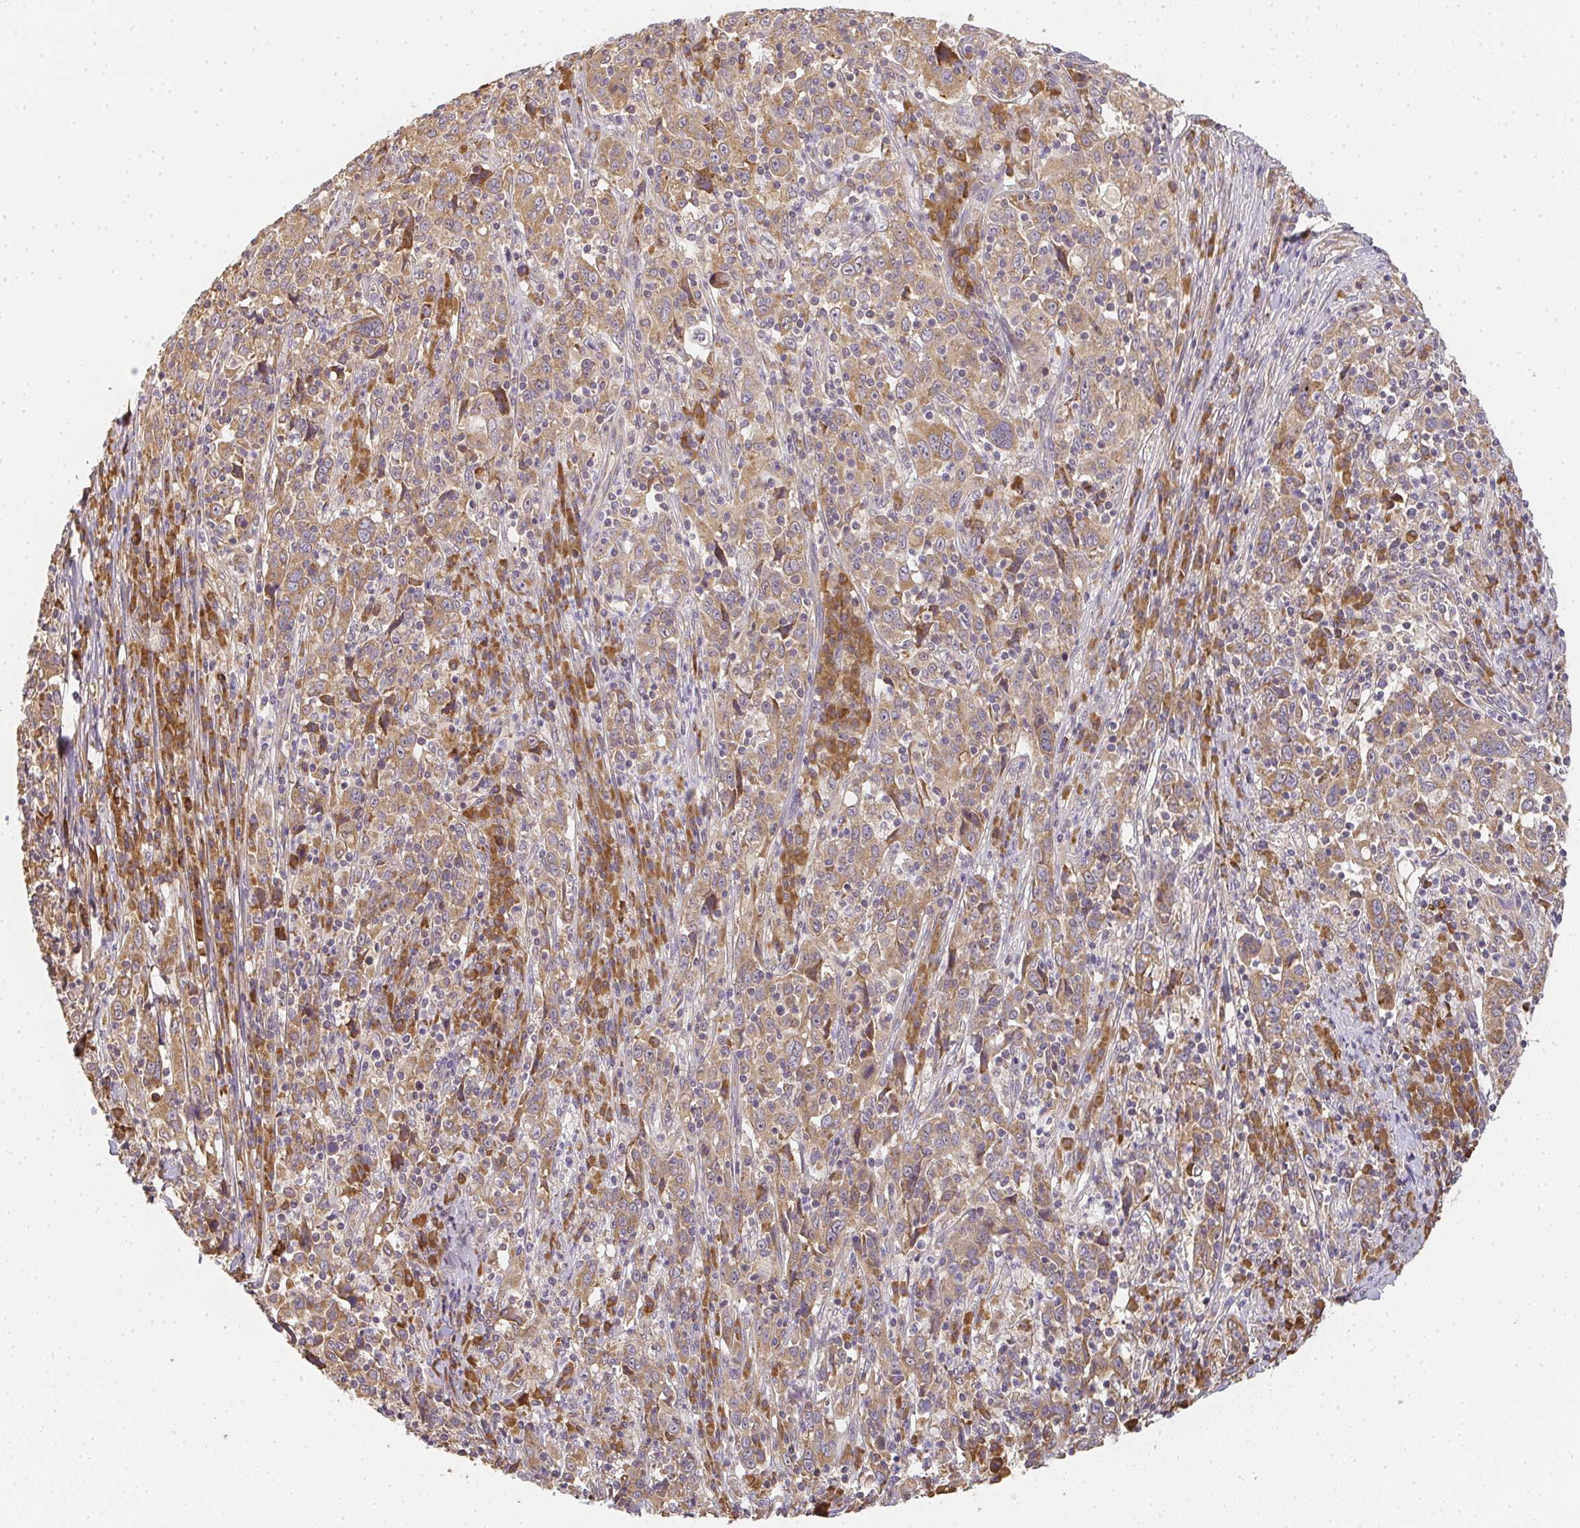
{"staining": {"intensity": "moderate", "quantity": ">75%", "location": "cytoplasmic/membranous"}, "tissue": "cervical cancer", "cell_type": "Tumor cells", "image_type": "cancer", "snomed": [{"axis": "morphology", "description": "Squamous cell carcinoma, NOS"}, {"axis": "topography", "description": "Cervix"}], "caption": "A high-resolution histopathology image shows immunohistochemistry (IHC) staining of squamous cell carcinoma (cervical), which displays moderate cytoplasmic/membranous expression in about >75% of tumor cells.", "gene": "SLC35B3", "patient": {"sex": "female", "age": 46}}